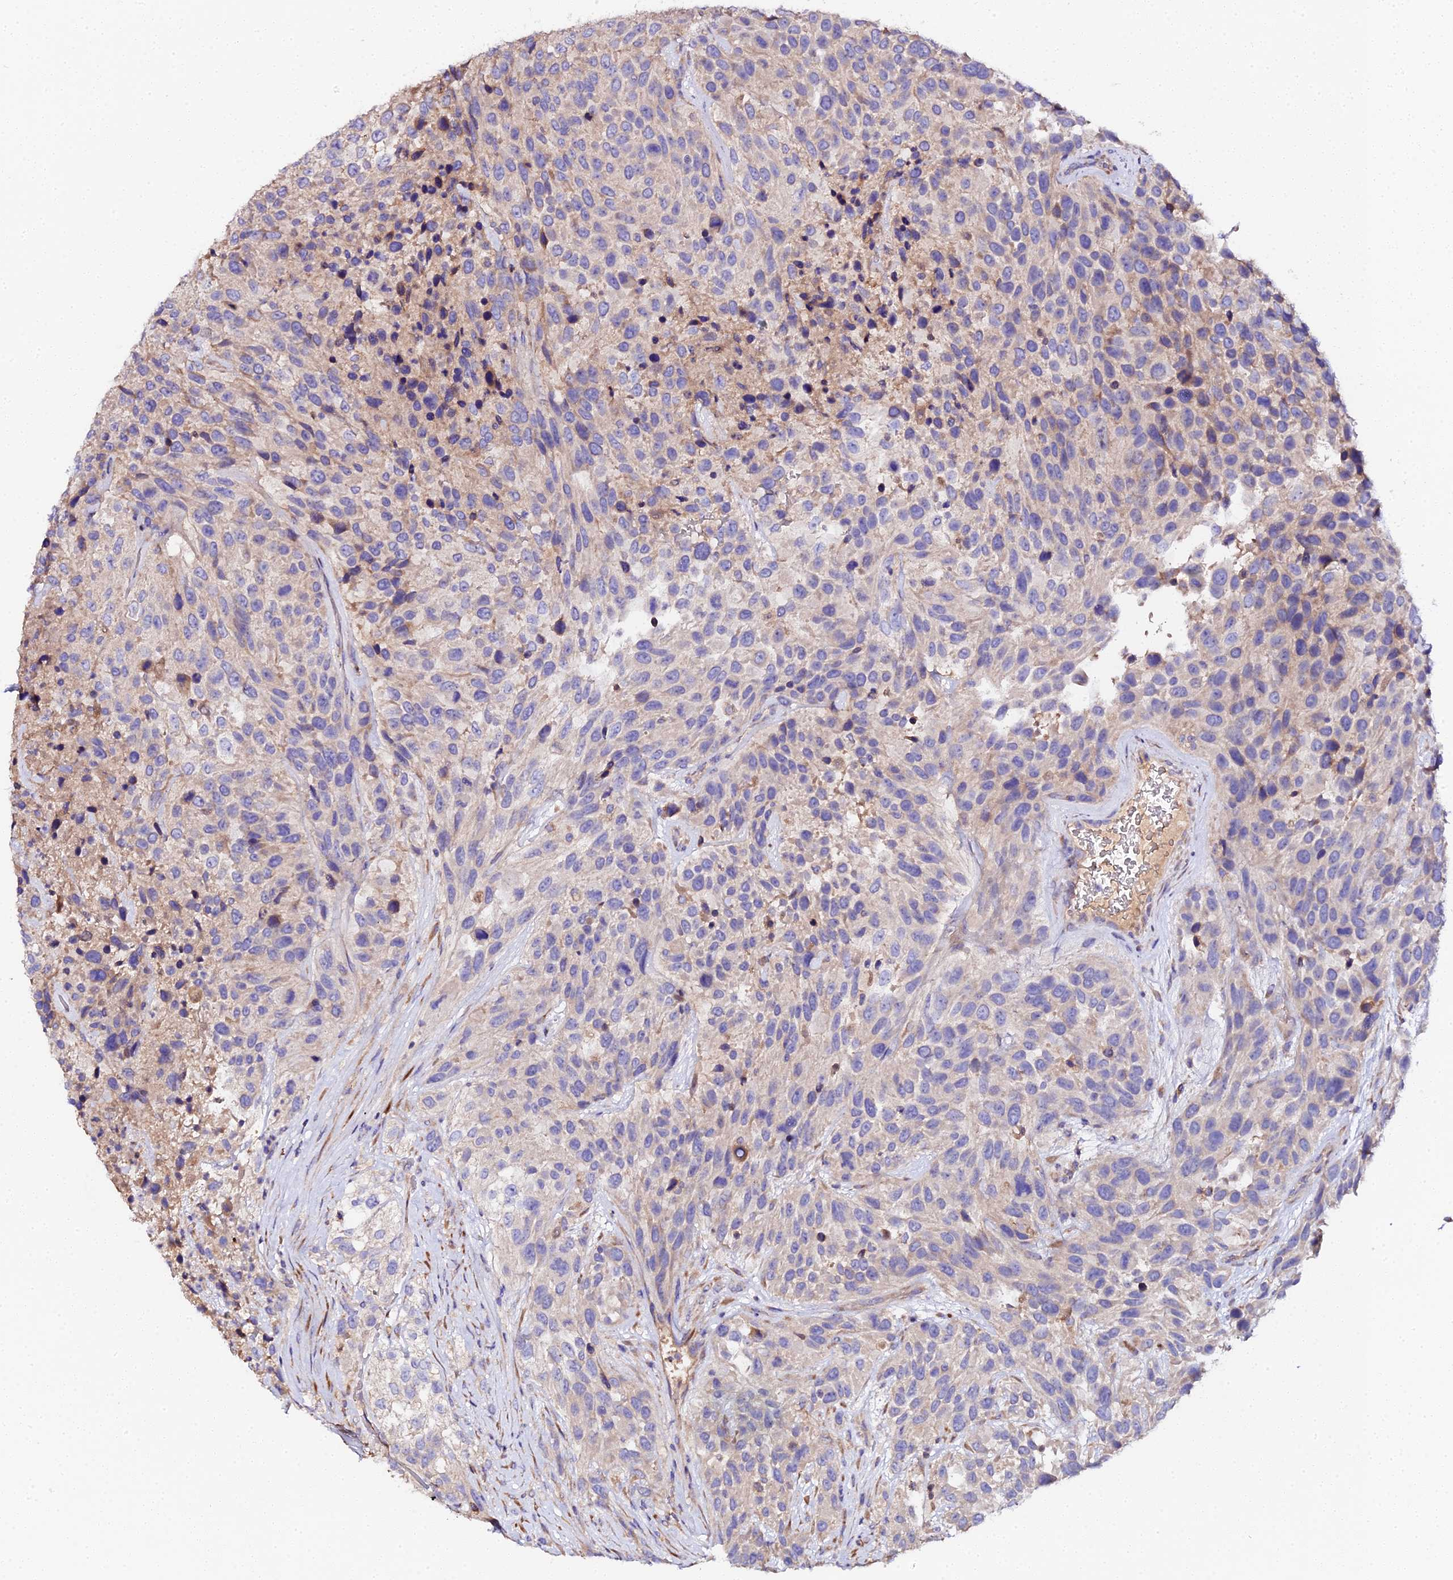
{"staining": {"intensity": "negative", "quantity": "none", "location": "none"}, "tissue": "urothelial cancer", "cell_type": "Tumor cells", "image_type": "cancer", "snomed": [{"axis": "morphology", "description": "Urothelial carcinoma, High grade"}, {"axis": "topography", "description": "Urinary bladder"}], "caption": "Immunohistochemistry (IHC) image of neoplastic tissue: urothelial cancer stained with DAB reveals no significant protein positivity in tumor cells.", "gene": "SCX", "patient": {"sex": "female", "age": 70}}